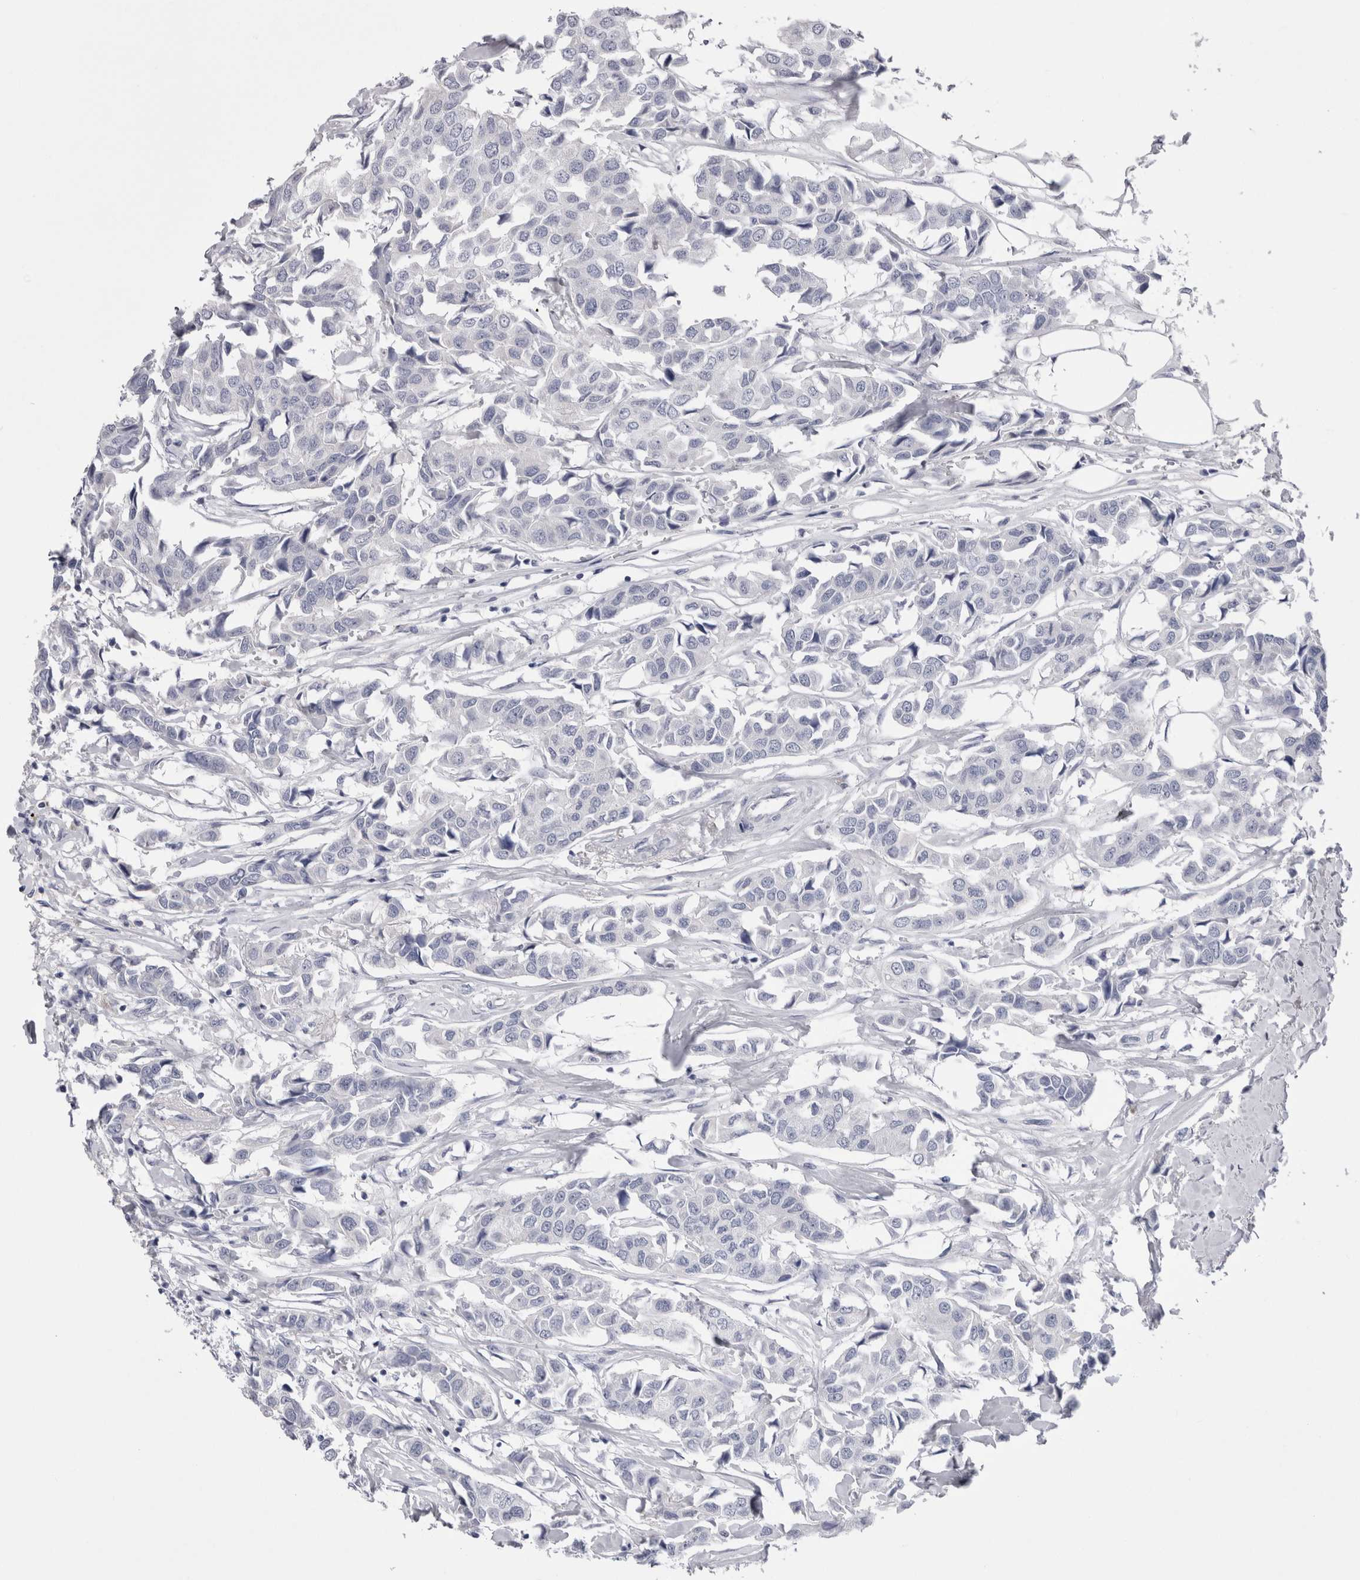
{"staining": {"intensity": "negative", "quantity": "none", "location": "none"}, "tissue": "breast cancer", "cell_type": "Tumor cells", "image_type": "cancer", "snomed": [{"axis": "morphology", "description": "Duct carcinoma"}, {"axis": "topography", "description": "Breast"}], "caption": "IHC of invasive ductal carcinoma (breast) demonstrates no expression in tumor cells.", "gene": "CDHR5", "patient": {"sex": "female", "age": 80}}